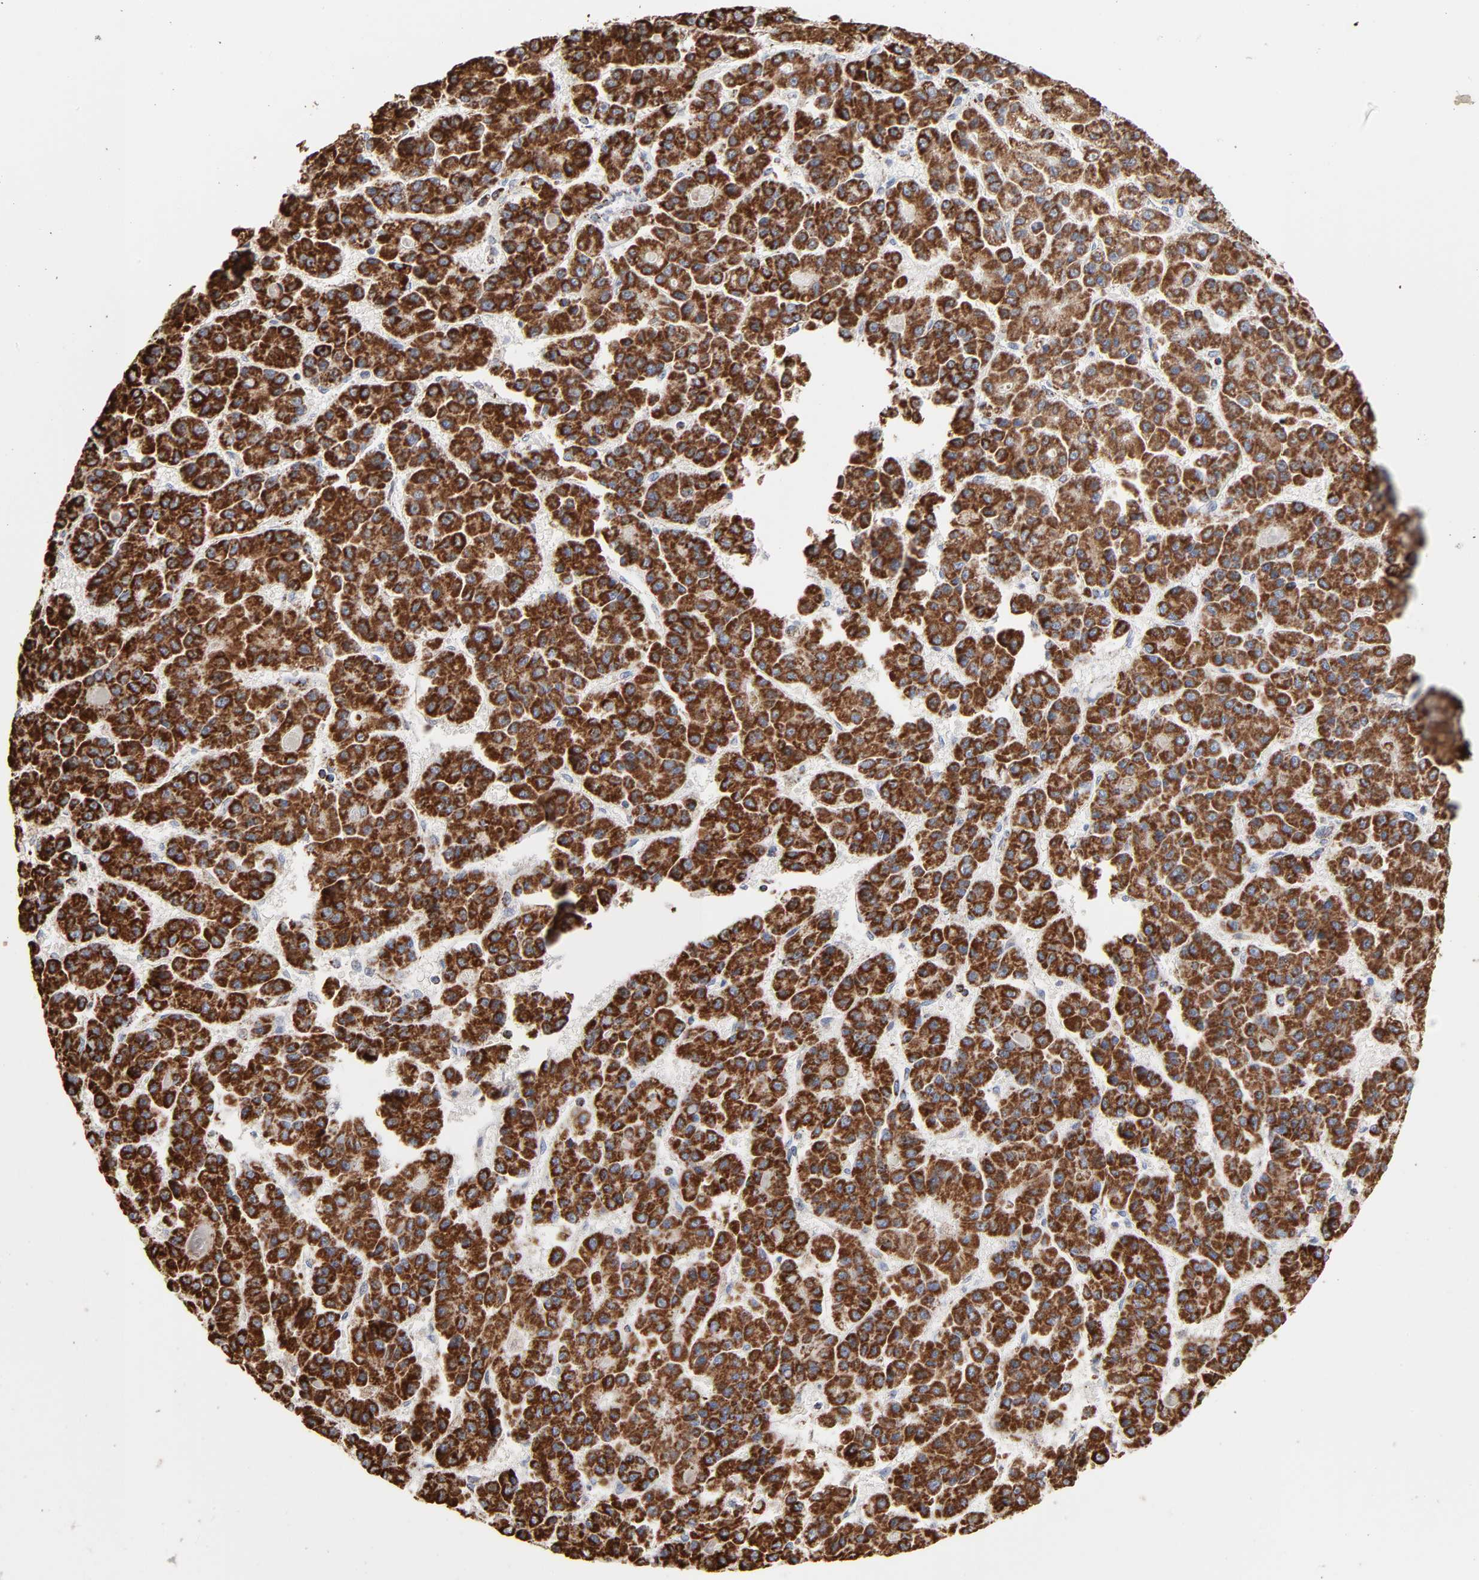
{"staining": {"intensity": "strong", "quantity": ">75%", "location": "cytoplasmic/membranous"}, "tissue": "liver cancer", "cell_type": "Tumor cells", "image_type": "cancer", "snomed": [{"axis": "morphology", "description": "Carcinoma, Hepatocellular, NOS"}, {"axis": "topography", "description": "Liver"}], "caption": "Brown immunohistochemical staining in human liver cancer displays strong cytoplasmic/membranous staining in approximately >75% of tumor cells.", "gene": "UQCRC1", "patient": {"sex": "male", "age": 70}}